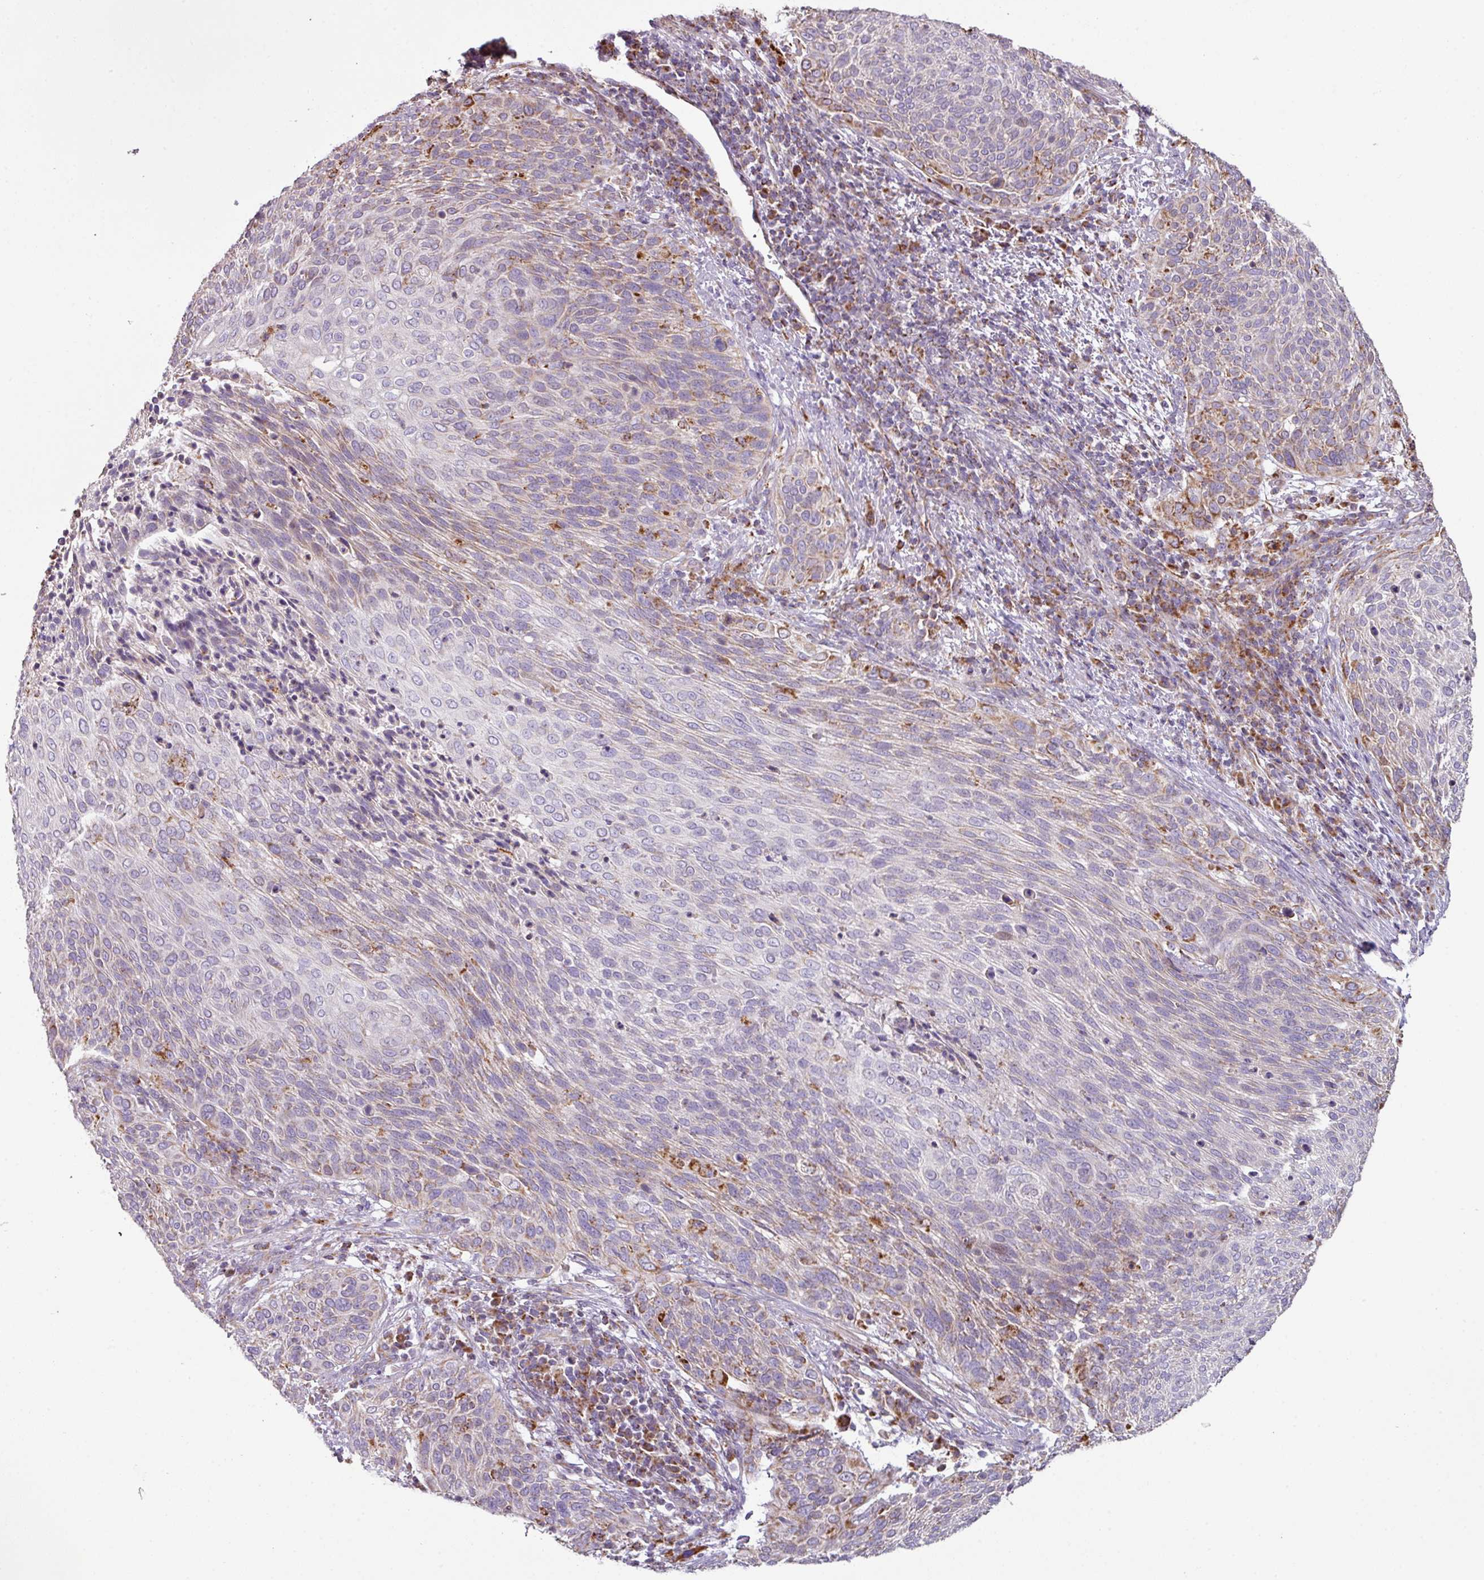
{"staining": {"intensity": "moderate", "quantity": "<25%", "location": "cytoplasmic/membranous"}, "tissue": "cervical cancer", "cell_type": "Tumor cells", "image_type": "cancer", "snomed": [{"axis": "morphology", "description": "Squamous cell carcinoma, NOS"}, {"axis": "topography", "description": "Cervix"}], "caption": "Moderate cytoplasmic/membranous expression is appreciated in about <25% of tumor cells in cervical squamous cell carcinoma.", "gene": "SQOR", "patient": {"sex": "female", "age": 31}}